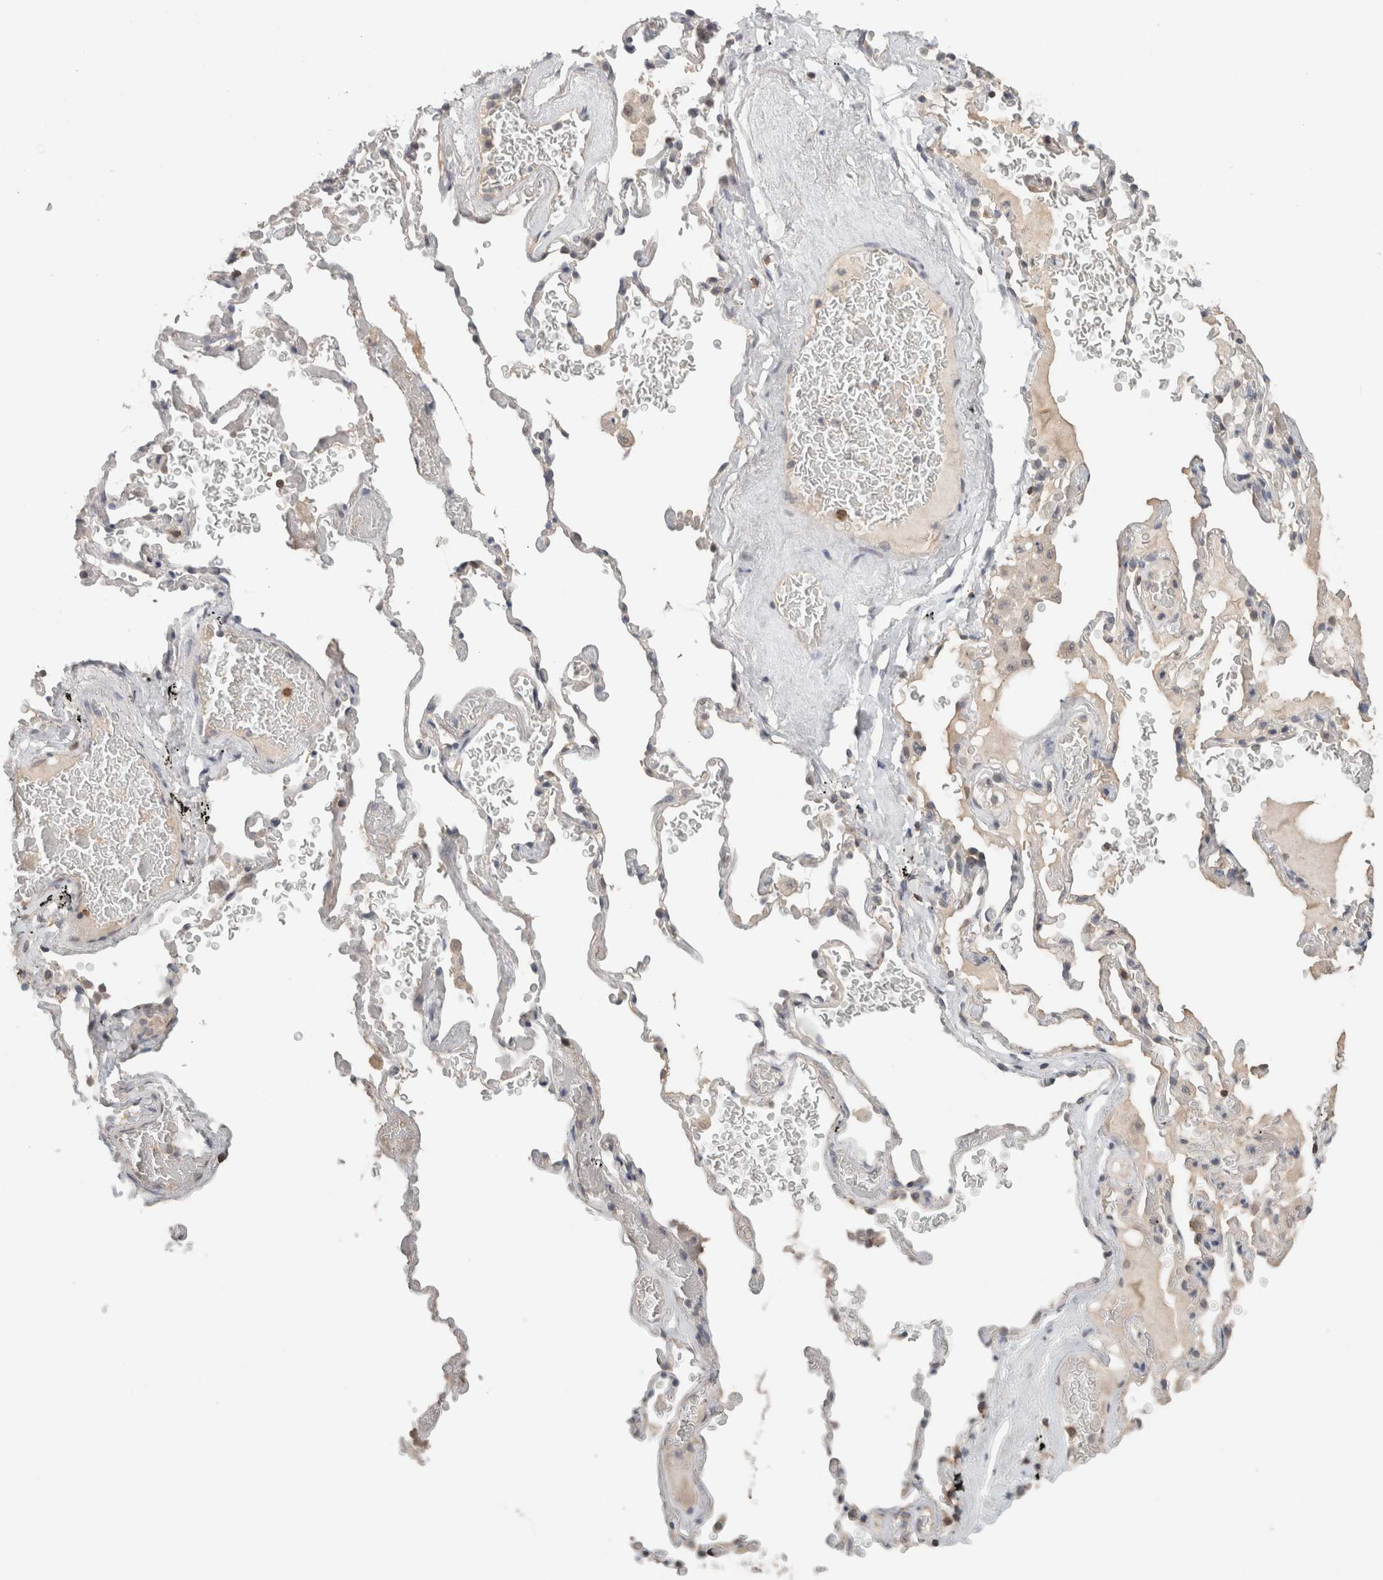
{"staining": {"intensity": "negative", "quantity": "none", "location": "none"}, "tissue": "adipose tissue", "cell_type": "Adipocytes", "image_type": "normal", "snomed": [{"axis": "morphology", "description": "Normal tissue, NOS"}, {"axis": "topography", "description": "Cartilage tissue"}, {"axis": "topography", "description": "Lung"}], "caption": "Immunohistochemistry image of normal human adipose tissue stained for a protein (brown), which displays no expression in adipocytes.", "gene": "TRAT1", "patient": {"sex": "female", "age": 77}}